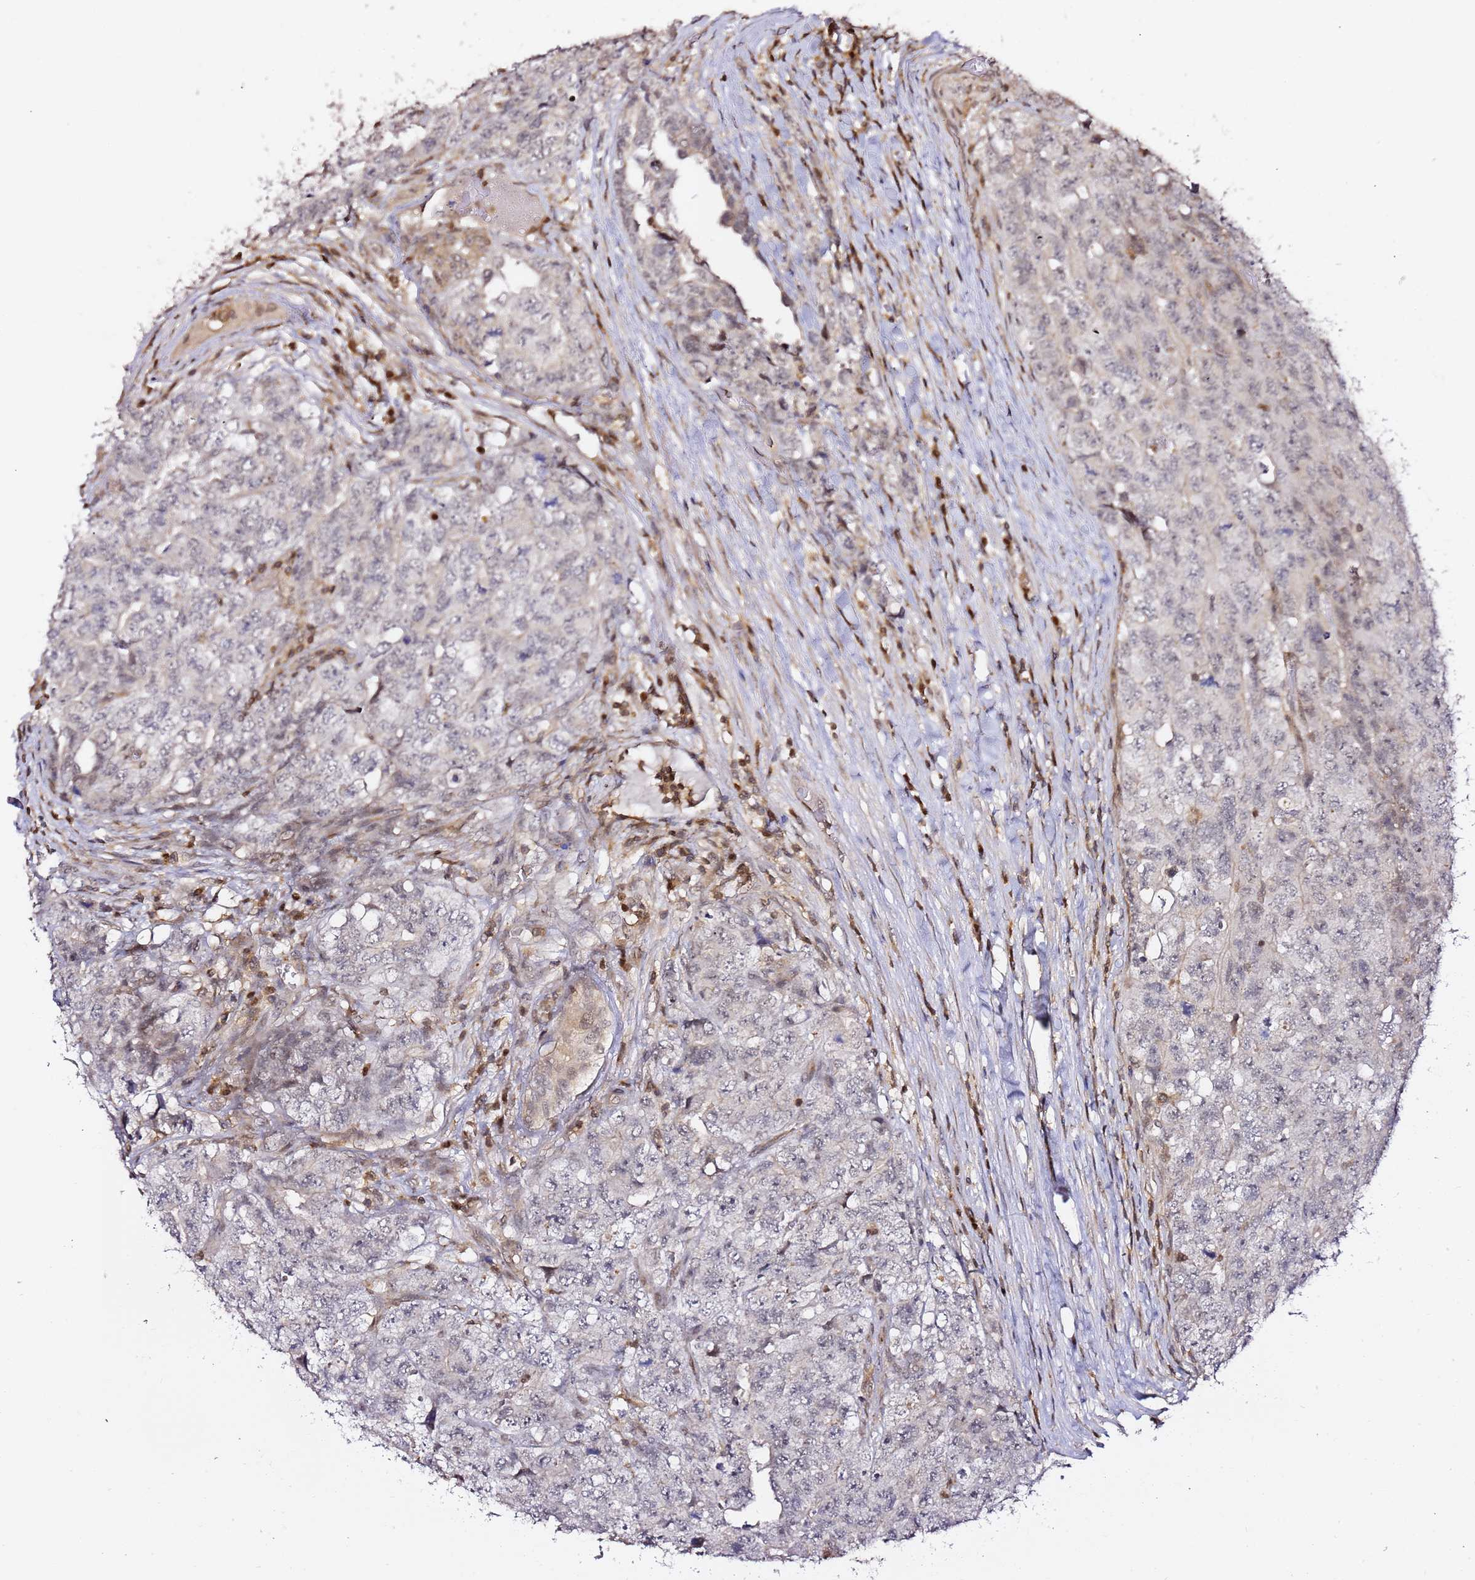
{"staining": {"intensity": "negative", "quantity": "none", "location": "none"}, "tissue": "testis cancer", "cell_type": "Tumor cells", "image_type": "cancer", "snomed": [{"axis": "morphology", "description": "Carcinoma, Embryonal, NOS"}, {"axis": "topography", "description": "Testis"}], "caption": "Immunohistochemistry of embryonal carcinoma (testis) exhibits no positivity in tumor cells.", "gene": "OR5V1", "patient": {"sex": "male", "age": 31}}